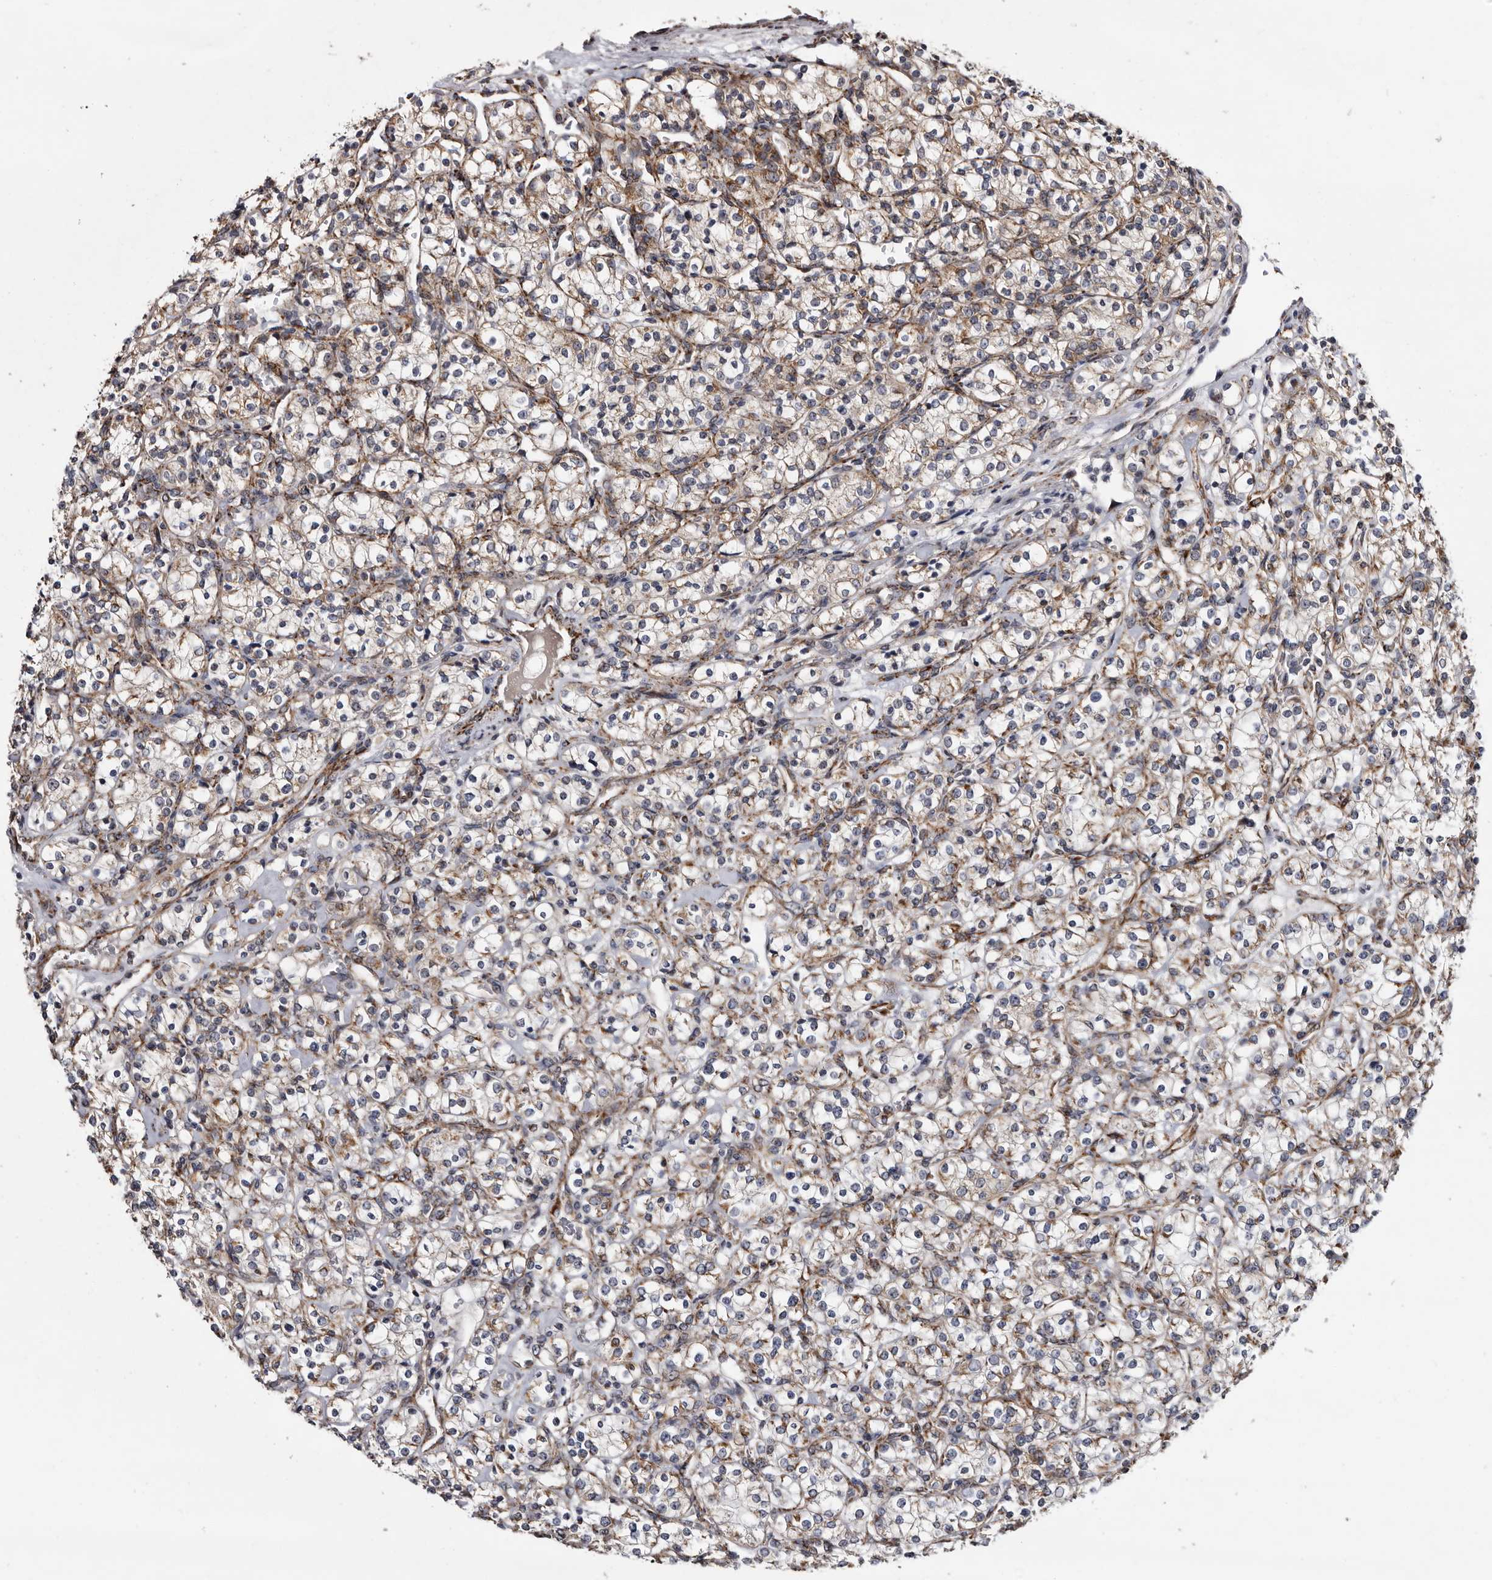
{"staining": {"intensity": "moderate", "quantity": "25%-75%", "location": "cytoplasmic/membranous"}, "tissue": "renal cancer", "cell_type": "Tumor cells", "image_type": "cancer", "snomed": [{"axis": "morphology", "description": "Adenocarcinoma, NOS"}, {"axis": "topography", "description": "Kidney"}], "caption": "This histopathology image displays immunohistochemistry staining of renal cancer, with medium moderate cytoplasmic/membranous staining in about 25%-75% of tumor cells.", "gene": "ARMCX2", "patient": {"sex": "male", "age": 77}}